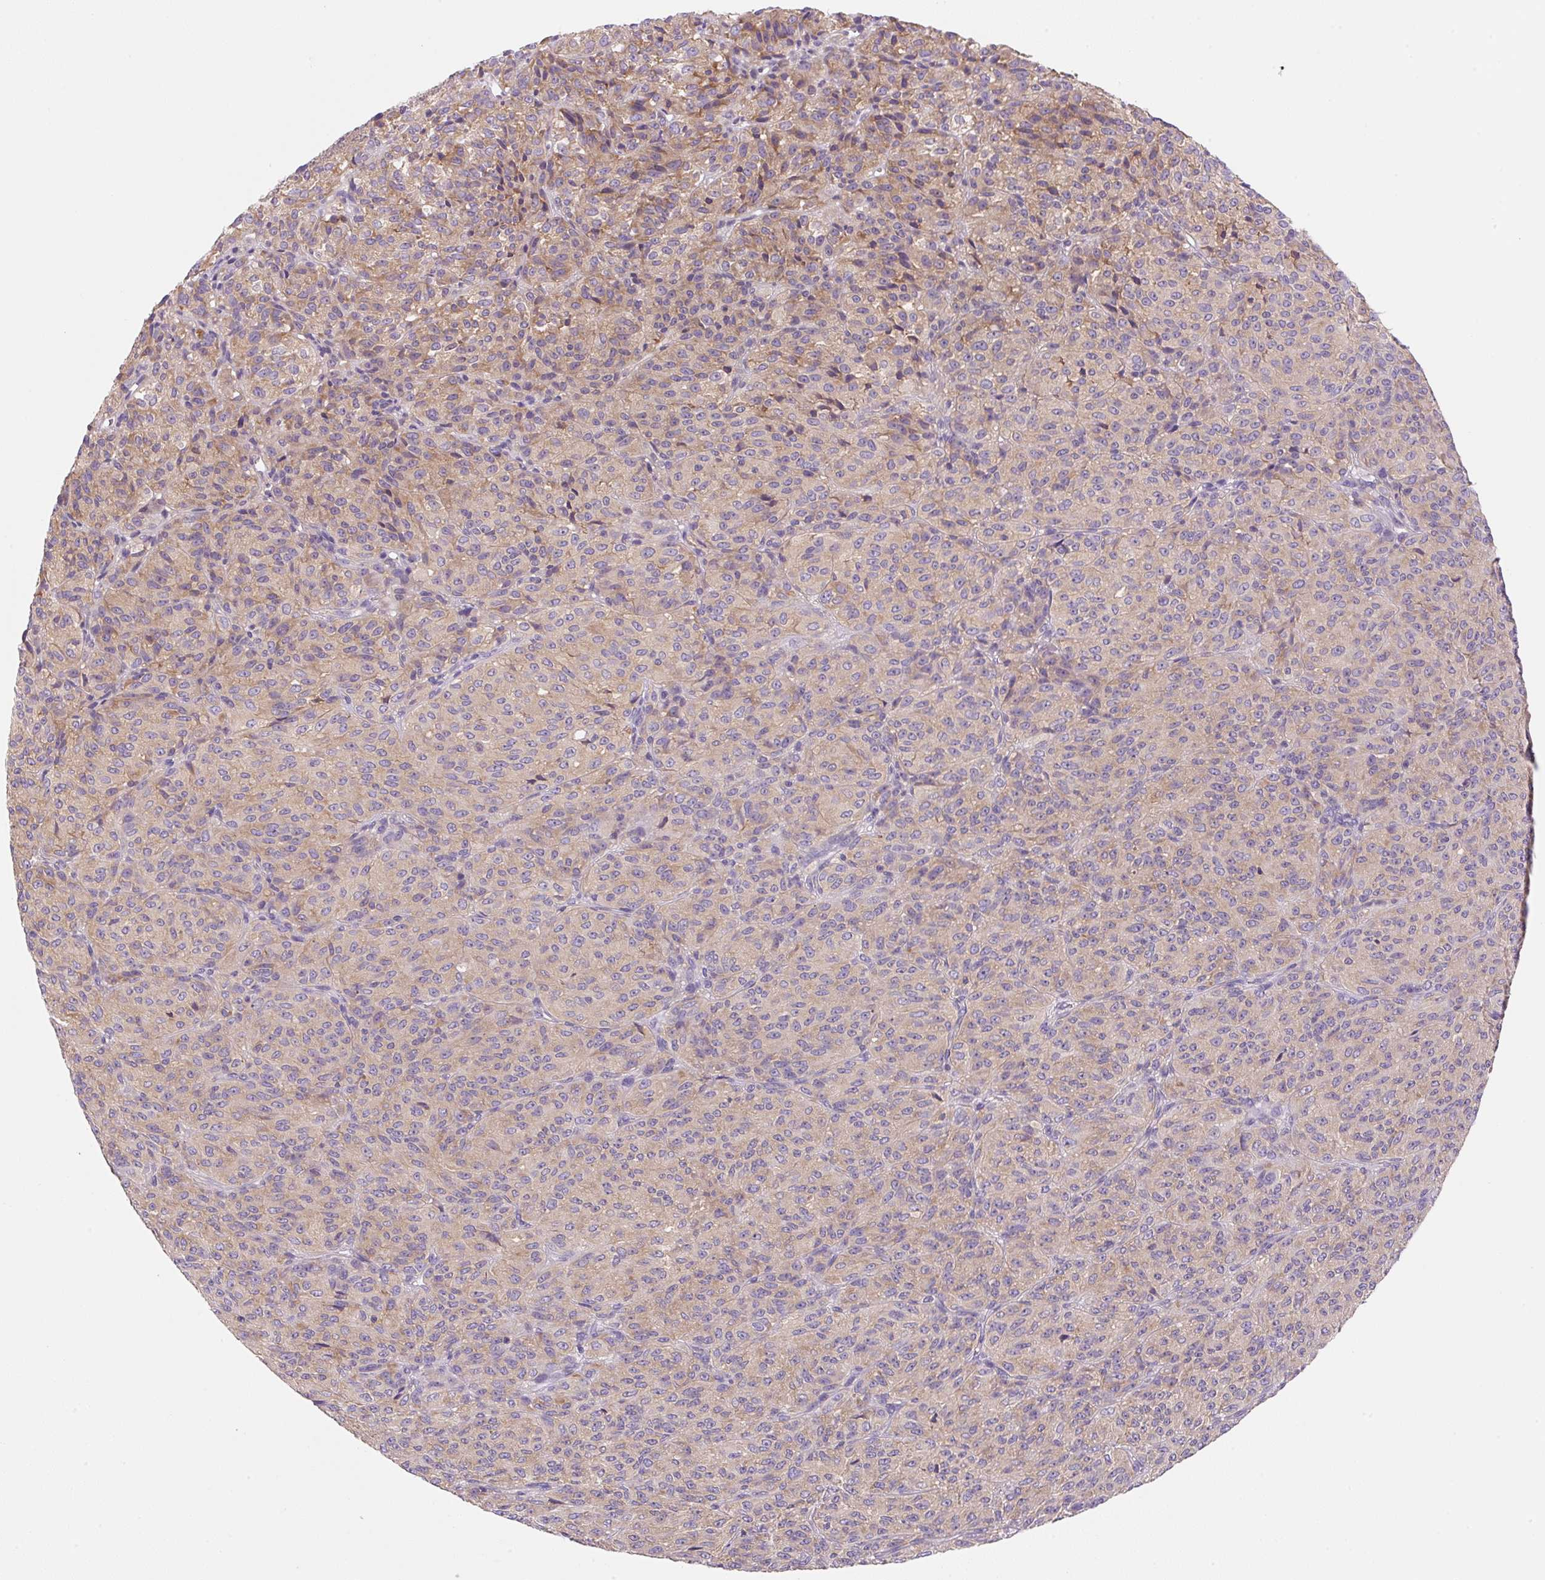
{"staining": {"intensity": "moderate", "quantity": "25%-75%", "location": "cytoplasmic/membranous"}, "tissue": "melanoma", "cell_type": "Tumor cells", "image_type": "cancer", "snomed": [{"axis": "morphology", "description": "Malignant melanoma, Metastatic site"}, {"axis": "topography", "description": "Brain"}], "caption": "Protein staining shows moderate cytoplasmic/membranous expression in about 25%-75% of tumor cells in melanoma.", "gene": "RPL18A", "patient": {"sex": "female", "age": 56}}